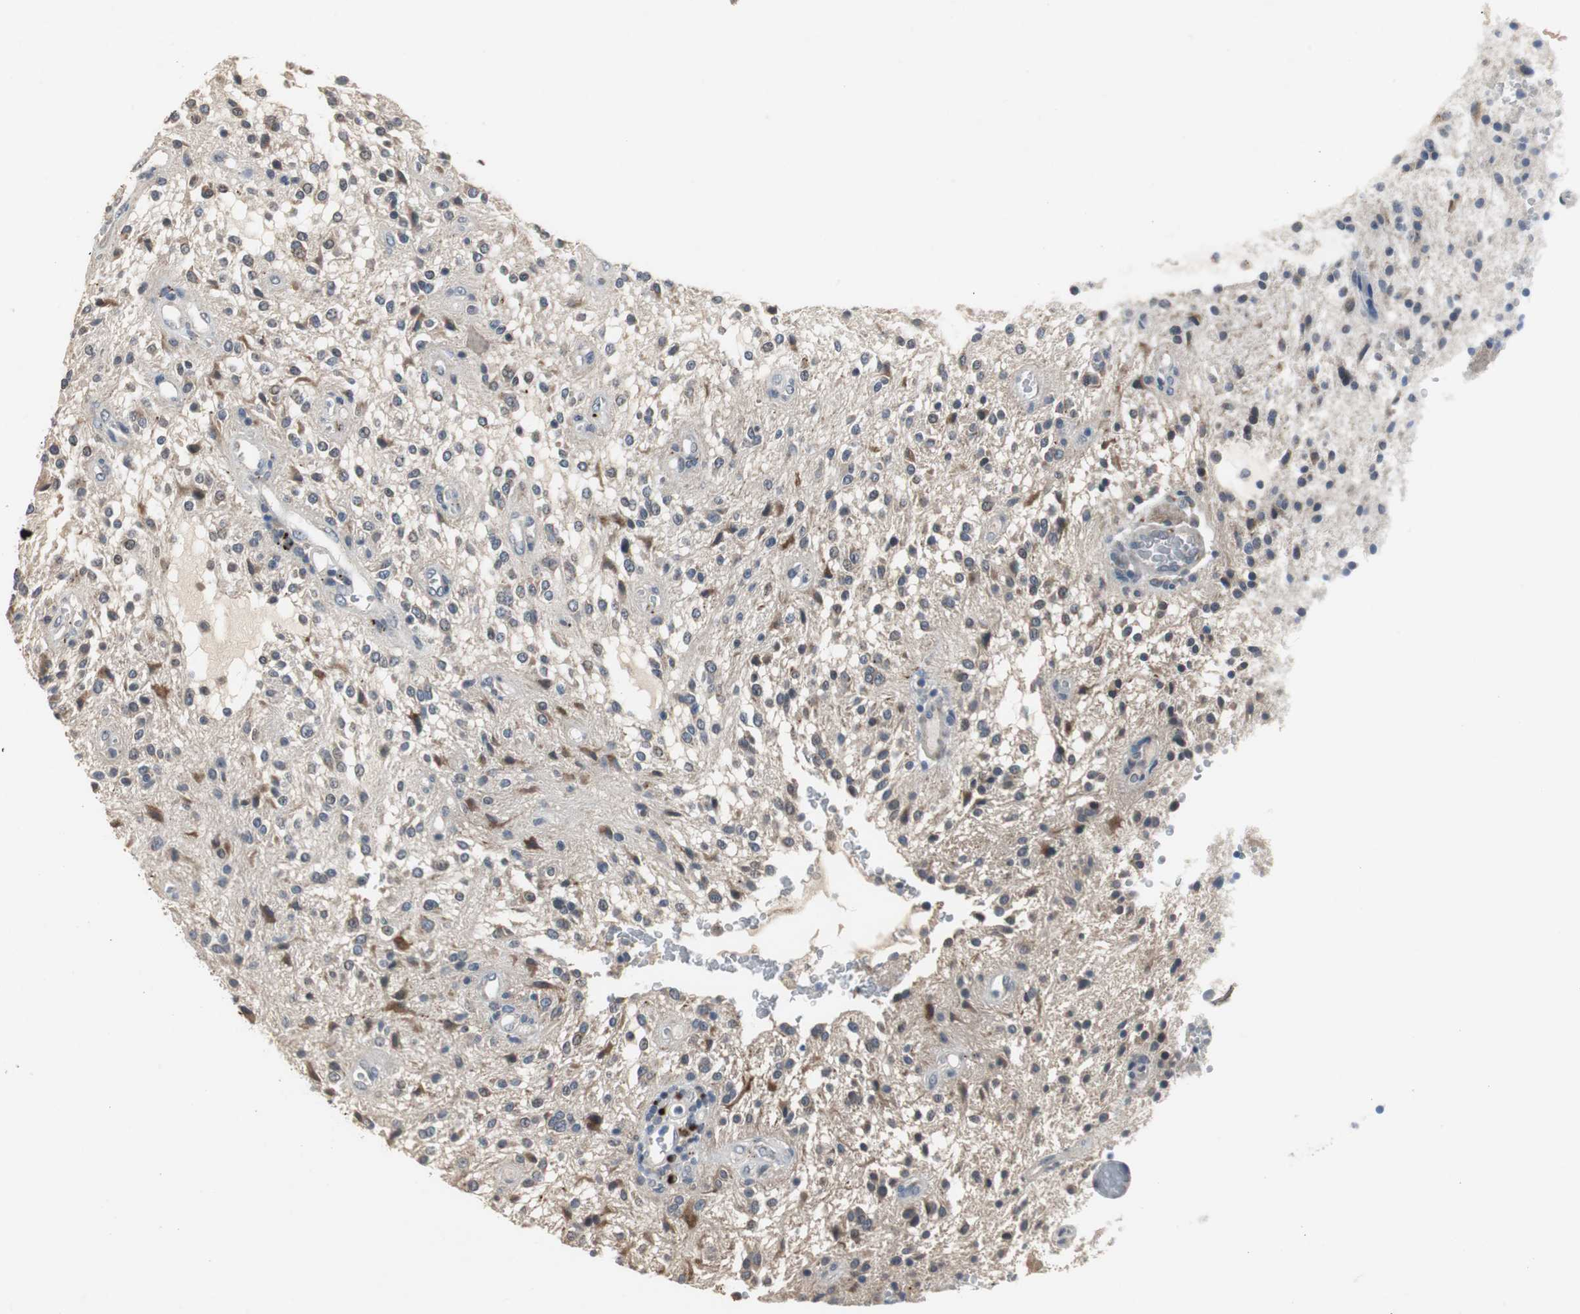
{"staining": {"intensity": "moderate", "quantity": "25%-75%", "location": "cytoplasmic/membranous"}, "tissue": "glioma", "cell_type": "Tumor cells", "image_type": "cancer", "snomed": [{"axis": "morphology", "description": "Glioma, malignant, NOS"}, {"axis": "topography", "description": "Cerebellum"}], "caption": "Immunohistochemical staining of human glioma (malignant) exhibits medium levels of moderate cytoplasmic/membranous protein positivity in about 25%-75% of tumor cells. The protein of interest is stained brown, and the nuclei are stained in blue (DAB (3,3'-diaminobenzidine) IHC with brightfield microscopy, high magnification).", "gene": "PCYT1B", "patient": {"sex": "female", "age": 10}}